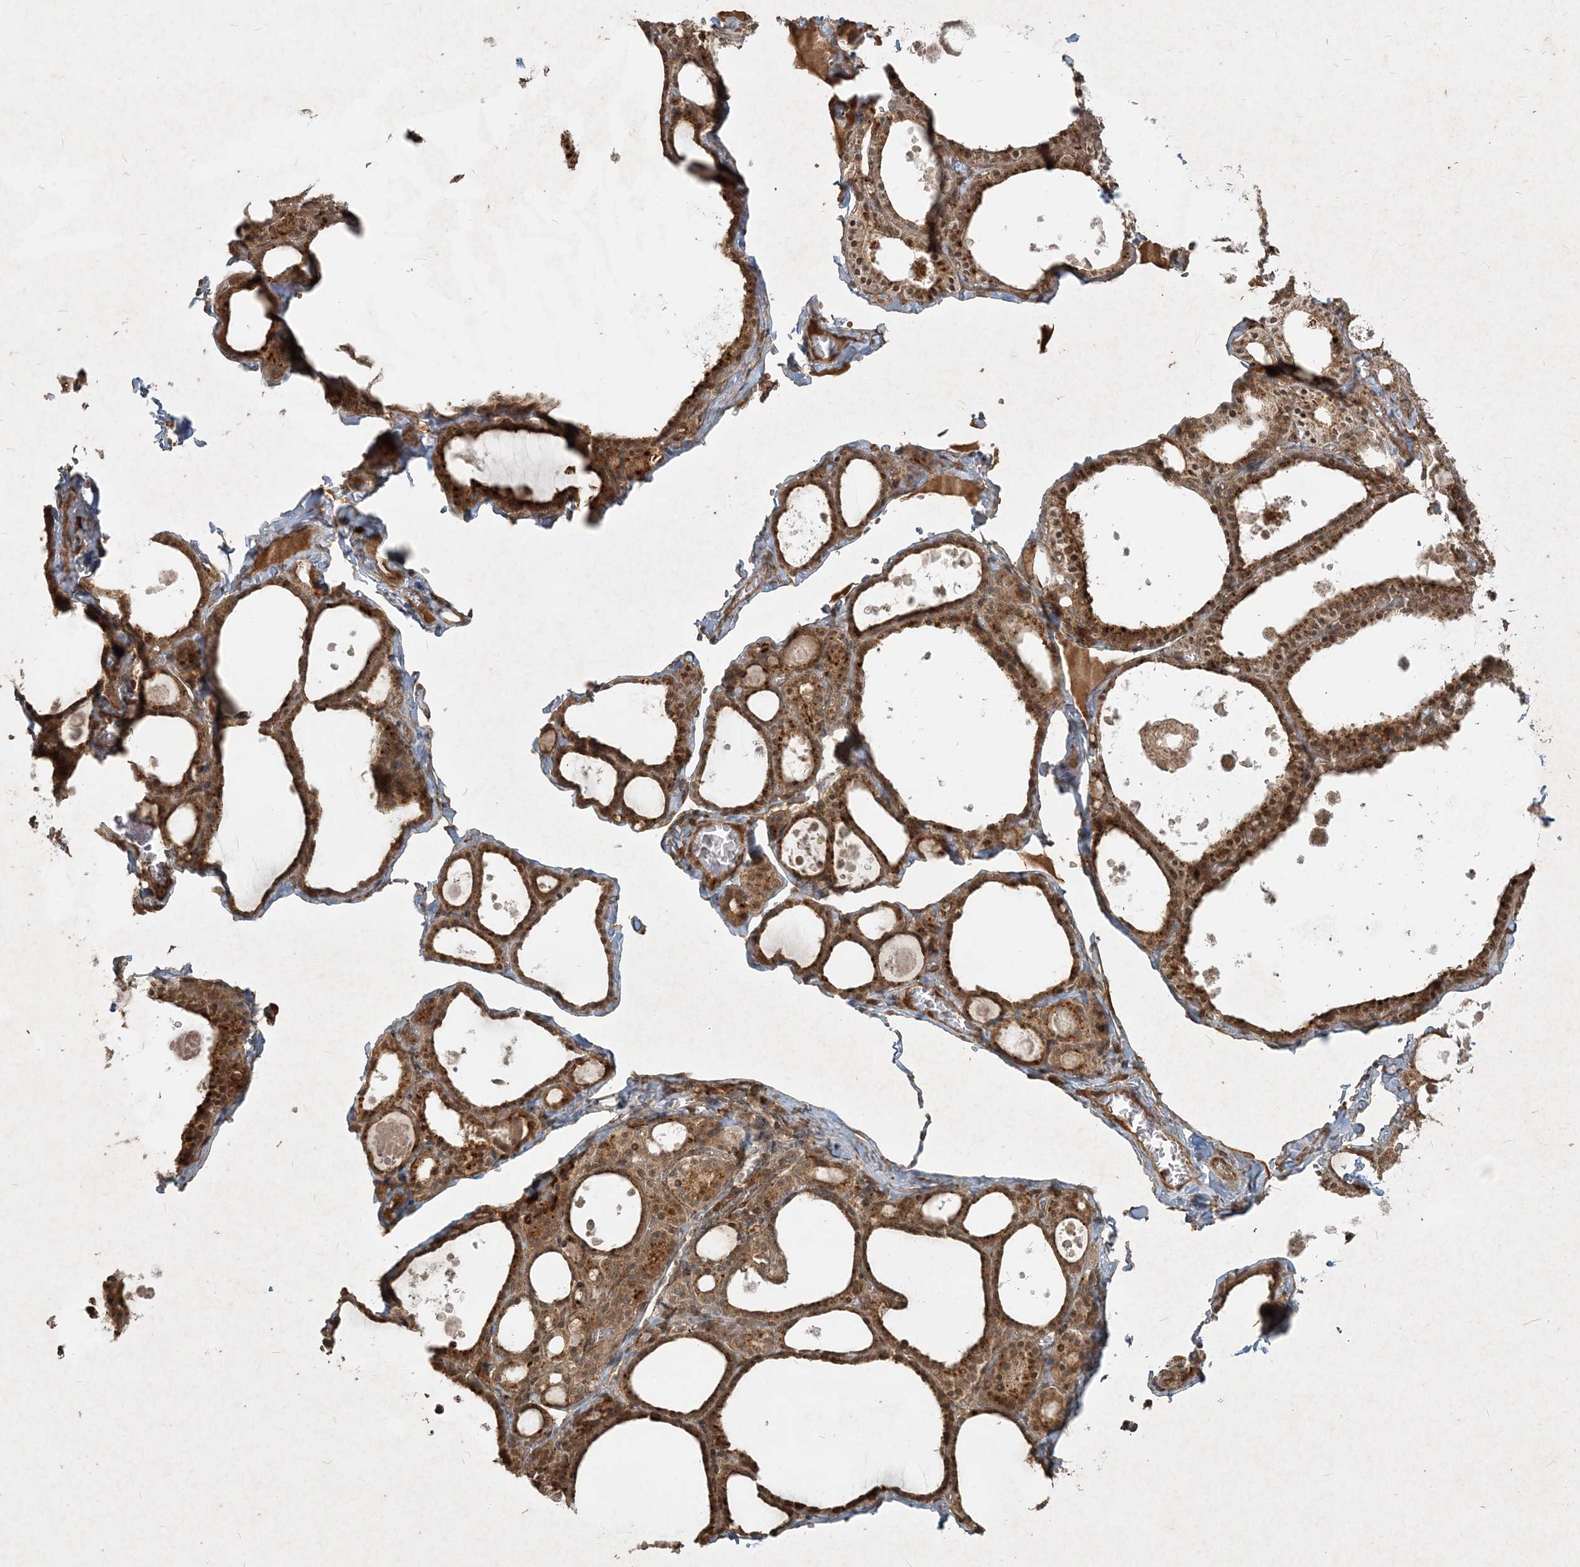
{"staining": {"intensity": "moderate", "quantity": ">75%", "location": "cytoplasmic/membranous"}, "tissue": "thyroid gland", "cell_type": "Glandular cells", "image_type": "normal", "snomed": [{"axis": "morphology", "description": "Normal tissue, NOS"}, {"axis": "topography", "description": "Thyroid gland"}], "caption": "Immunohistochemistry (IHC) (DAB) staining of unremarkable human thyroid gland demonstrates moderate cytoplasmic/membranous protein staining in about >75% of glandular cells. (DAB = brown stain, brightfield microscopy at high magnification).", "gene": "NARS1", "patient": {"sex": "male", "age": 56}}